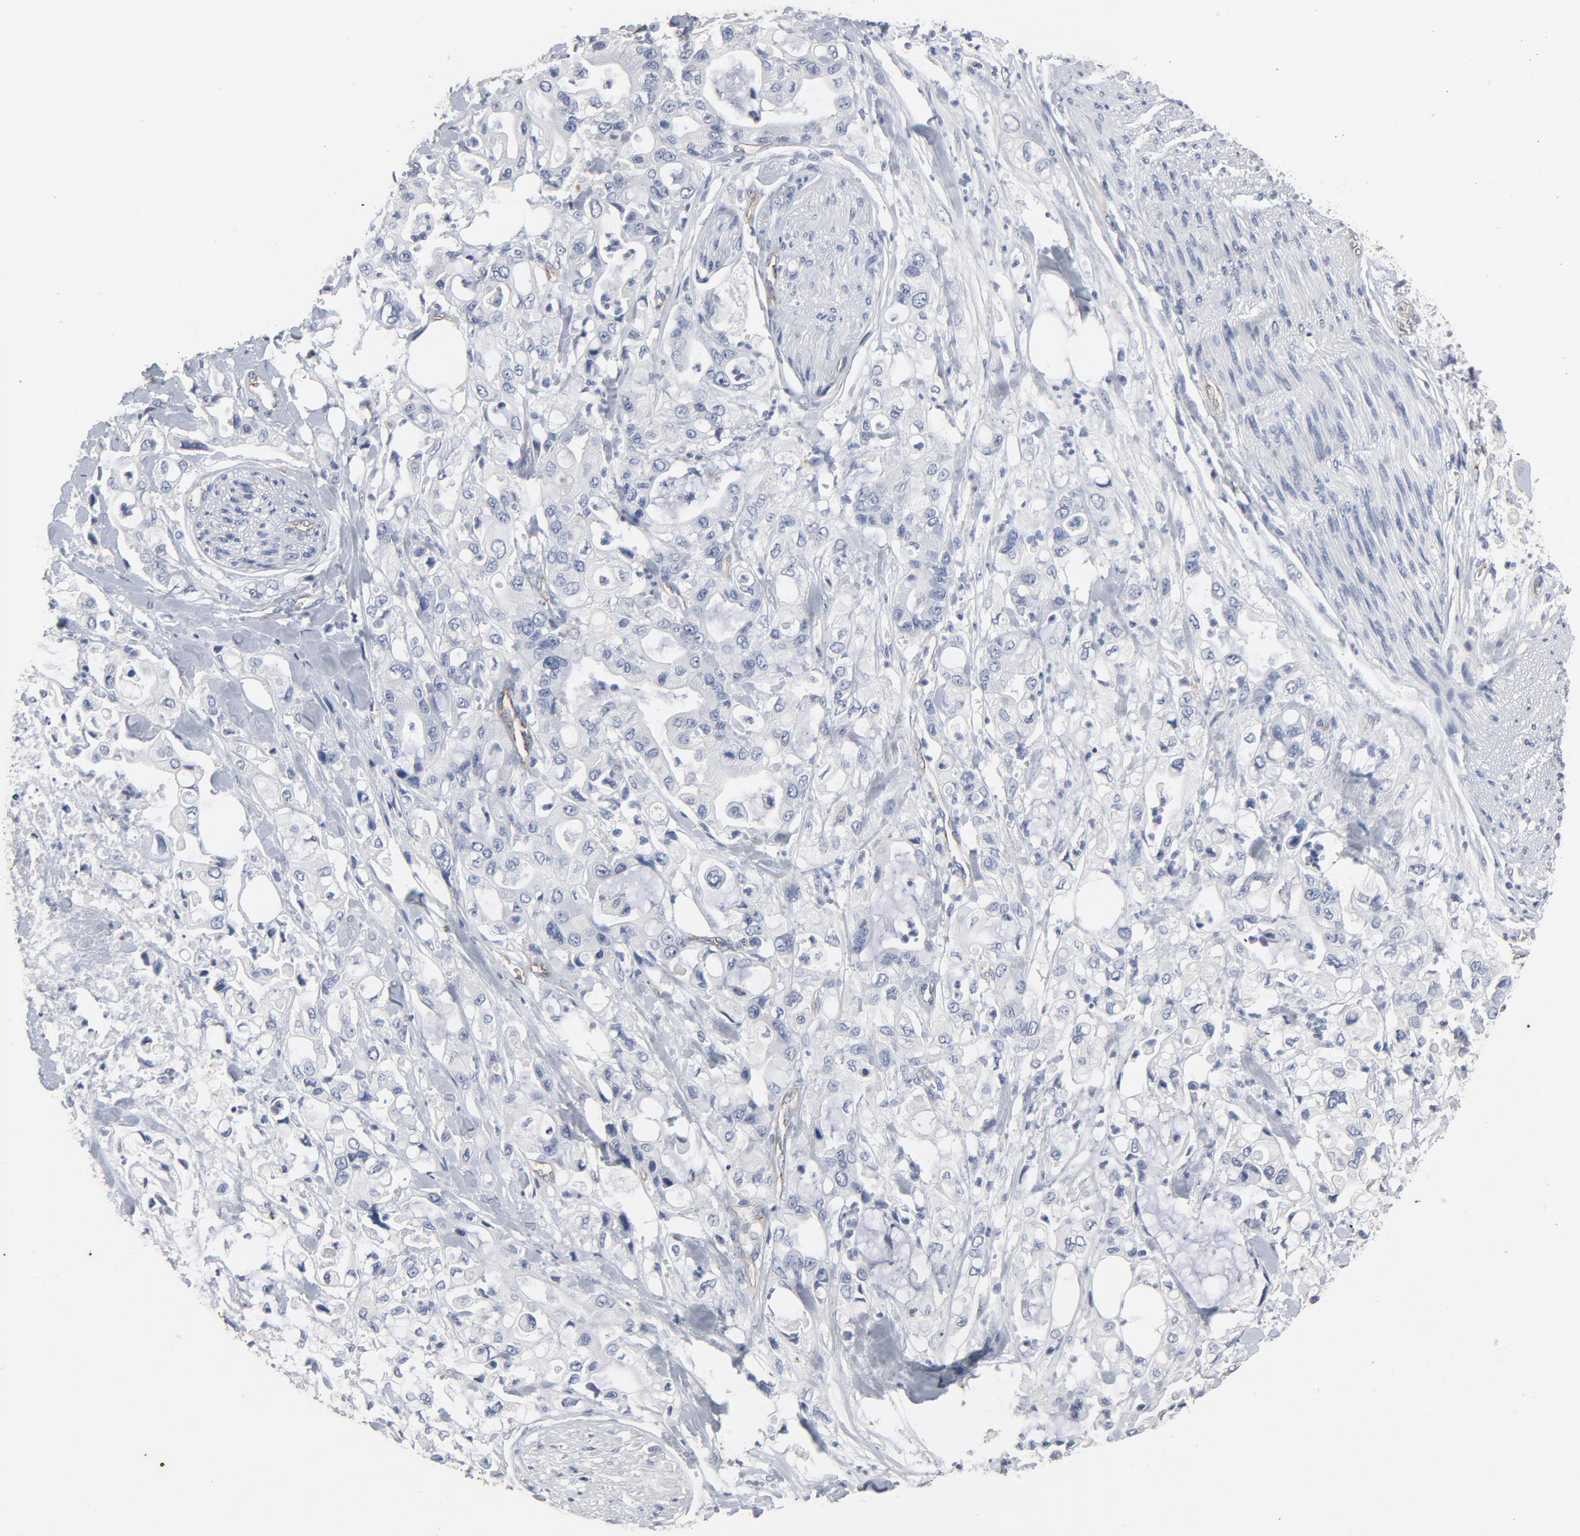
{"staining": {"intensity": "negative", "quantity": "none", "location": "none"}, "tissue": "pancreatic cancer", "cell_type": "Tumor cells", "image_type": "cancer", "snomed": [{"axis": "morphology", "description": "Adenocarcinoma, NOS"}, {"axis": "topography", "description": "Pancreas"}], "caption": "This is a photomicrograph of immunohistochemistry (IHC) staining of pancreatic cancer, which shows no staining in tumor cells.", "gene": "KDR", "patient": {"sex": "male", "age": 70}}